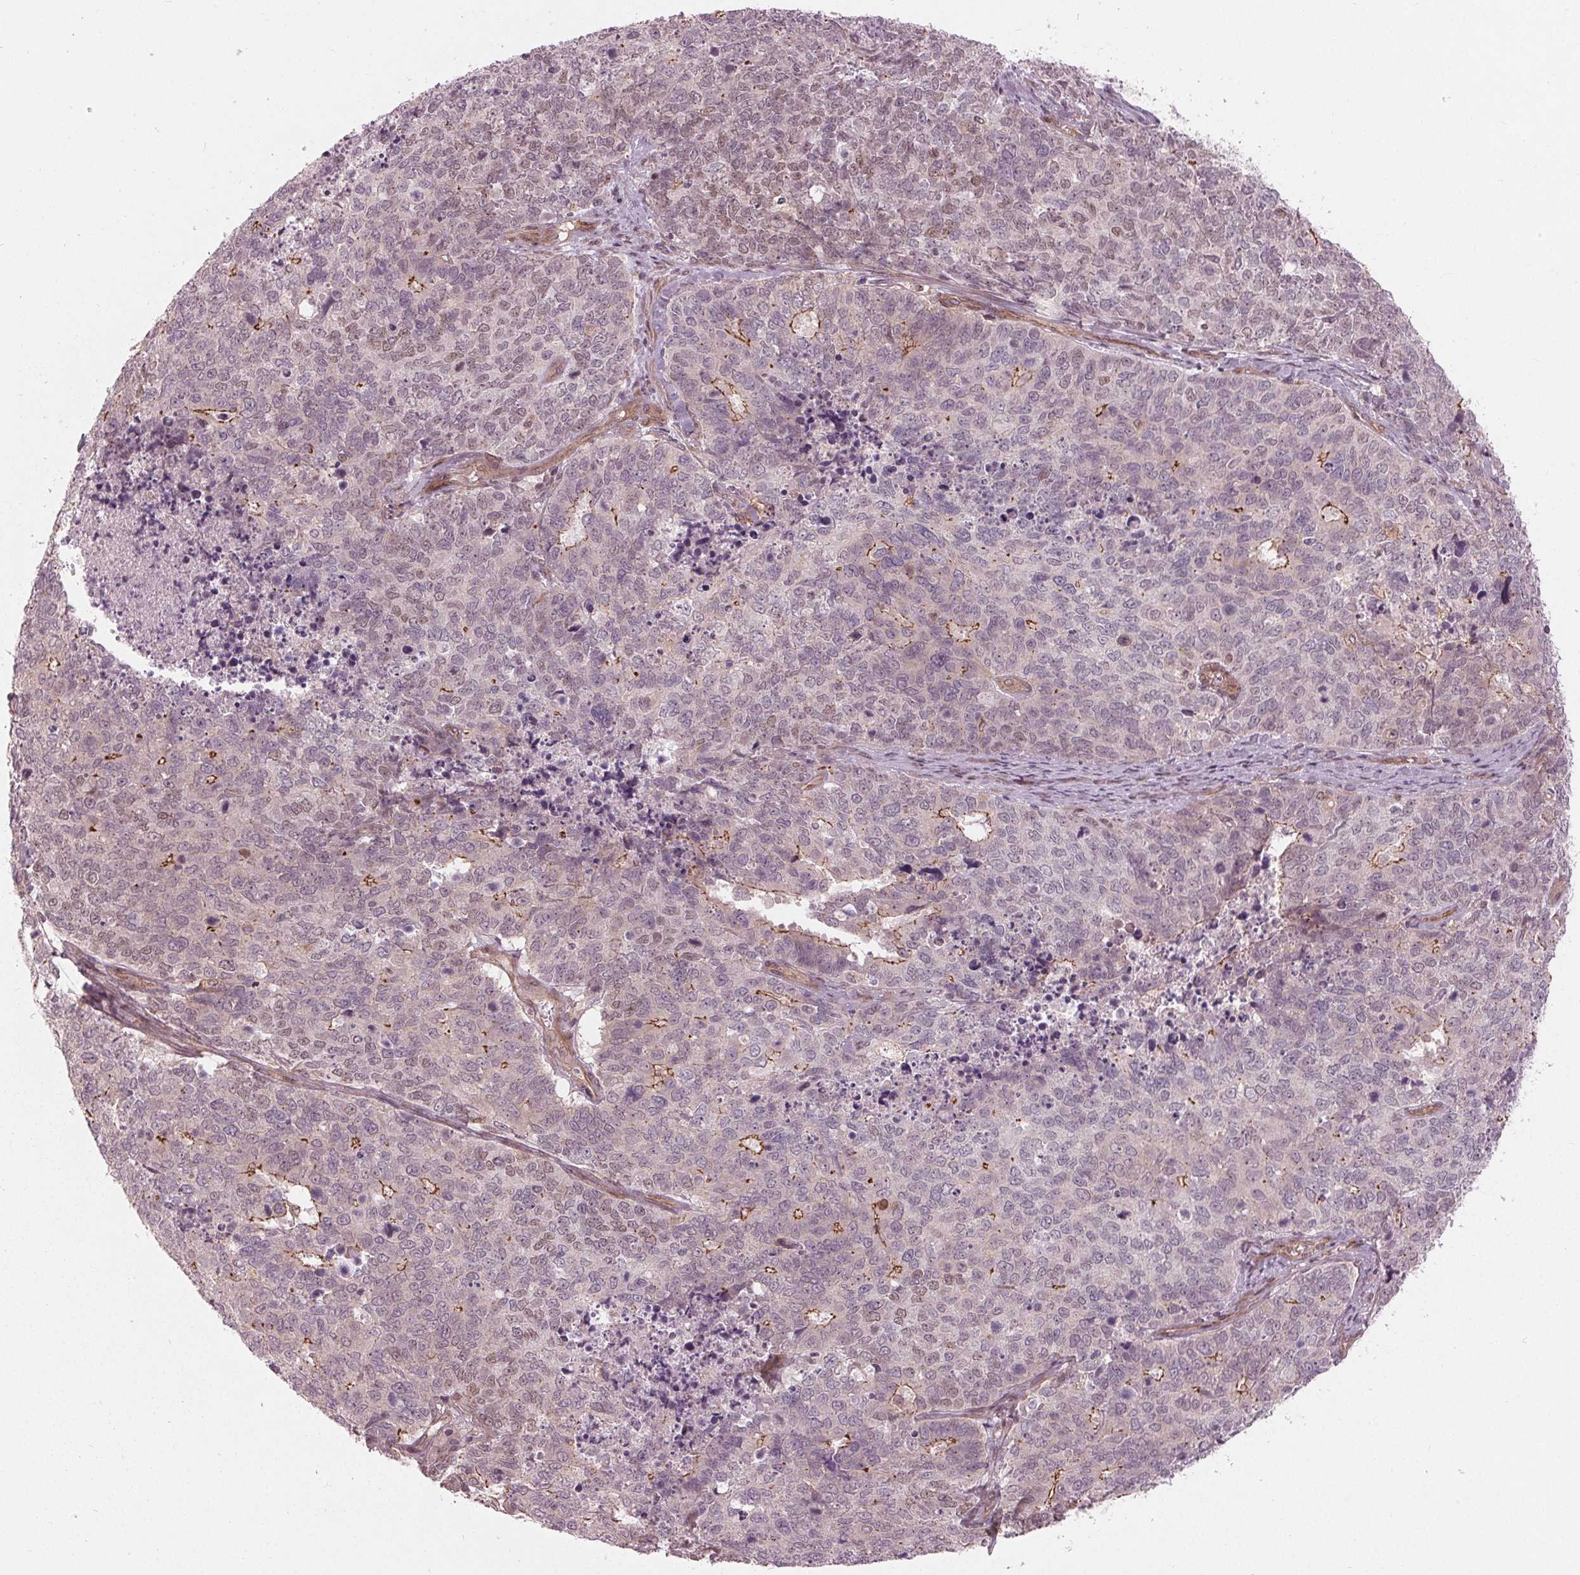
{"staining": {"intensity": "weak", "quantity": "<25%", "location": "nuclear"}, "tissue": "cervical cancer", "cell_type": "Tumor cells", "image_type": "cancer", "snomed": [{"axis": "morphology", "description": "Adenocarcinoma, NOS"}, {"axis": "topography", "description": "Cervix"}], "caption": "This is an IHC photomicrograph of cervical adenocarcinoma. There is no expression in tumor cells.", "gene": "TXNIP", "patient": {"sex": "female", "age": 63}}